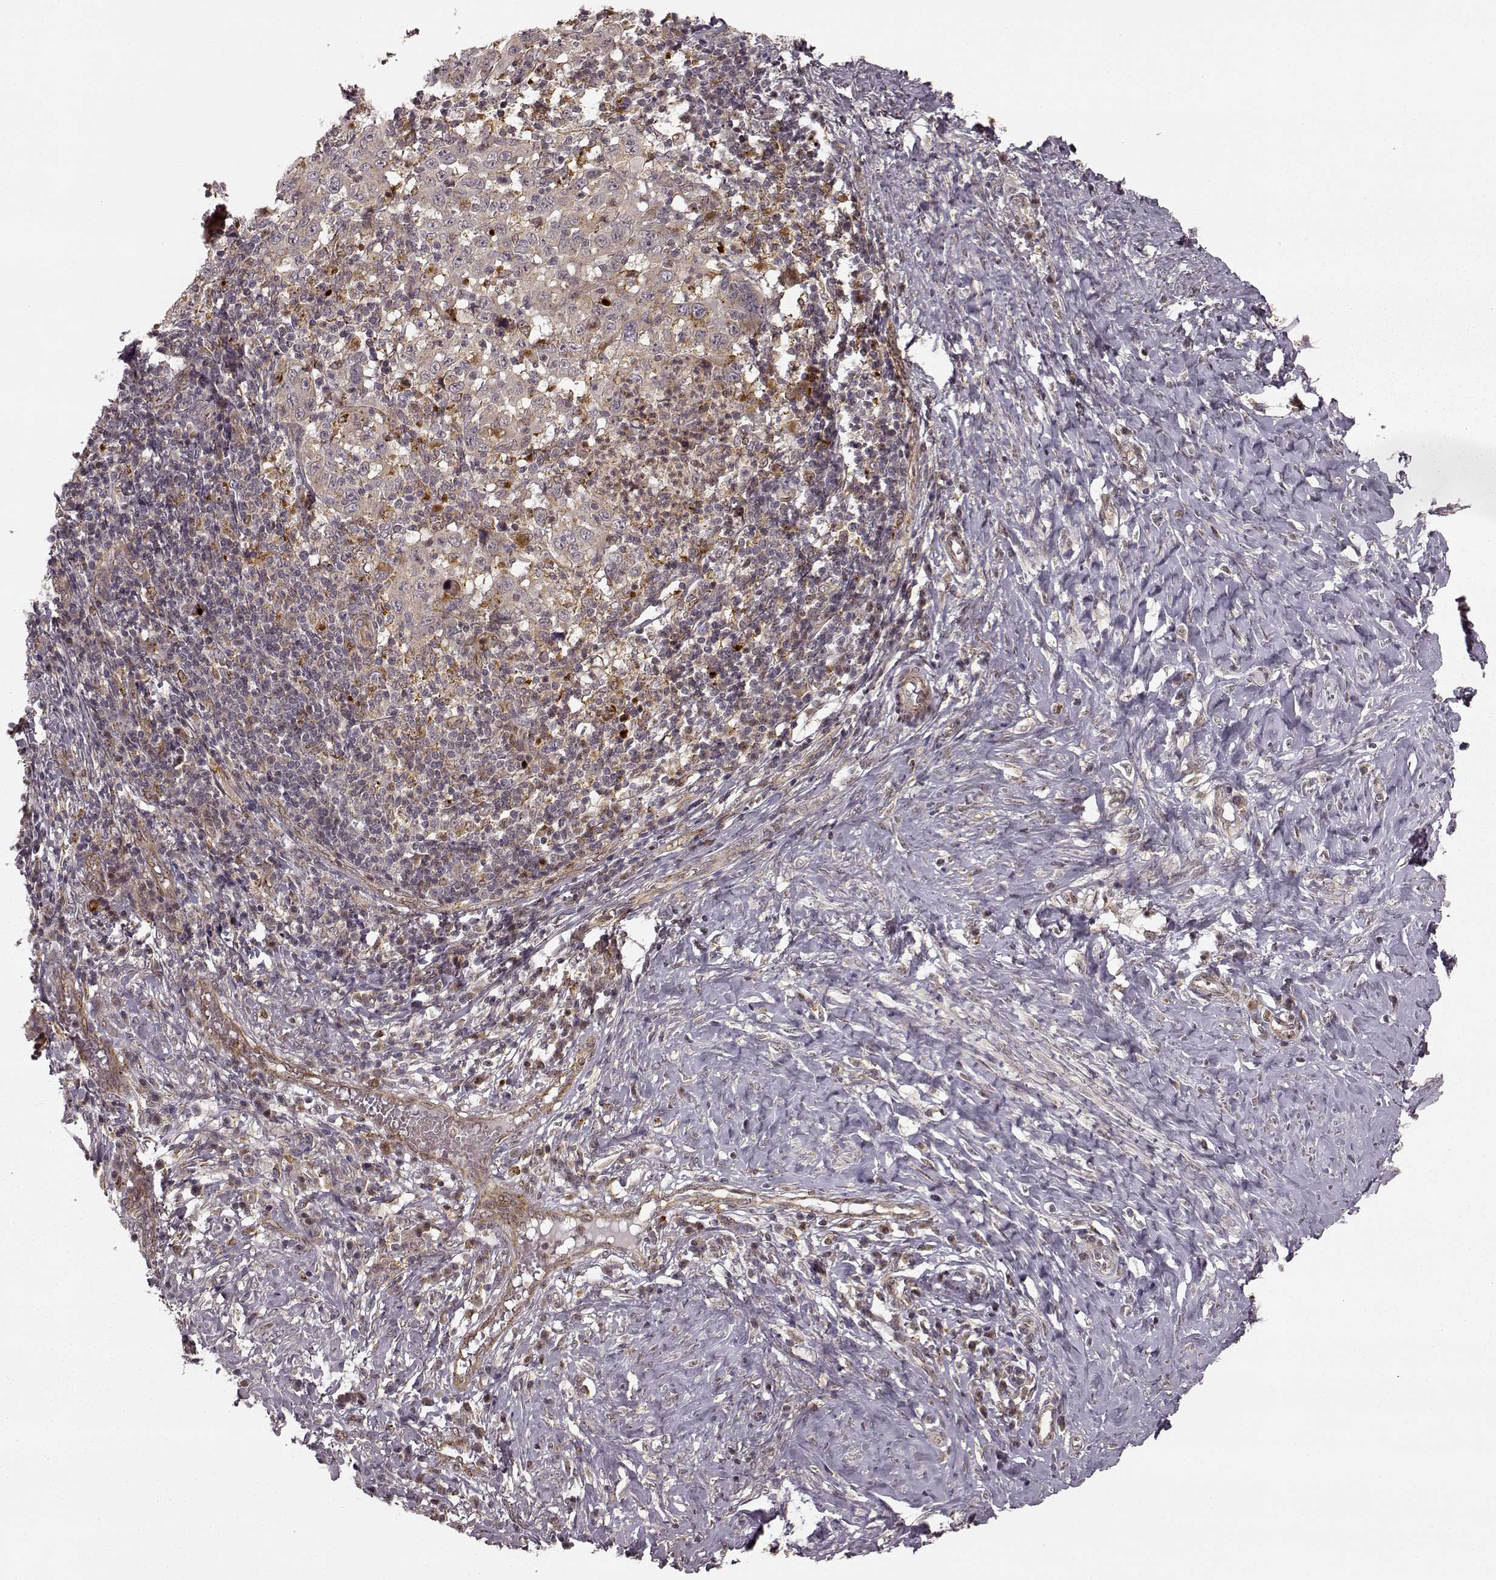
{"staining": {"intensity": "moderate", "quantity": "<25%", "location": "cytoplasmic/membranous"}, "tissue": "cervical cancer", "cell_type": "Tumor cells", "image_type": "cancer", "snomed": [{"axis": "morphology", "description": "Squamous cell carcinoma, NOS"}, {"axis": "topography", "description": "Cervix"}], "caption": "The micrograph exhibits staining of cervical cancer (squamous cell carcinoma), revealing moderate cytoplasmic/membranous protein expression (brown color) within tumor cells.", "gene": "SLC12A9", "patient": {"sex": "female", "age": 46}}